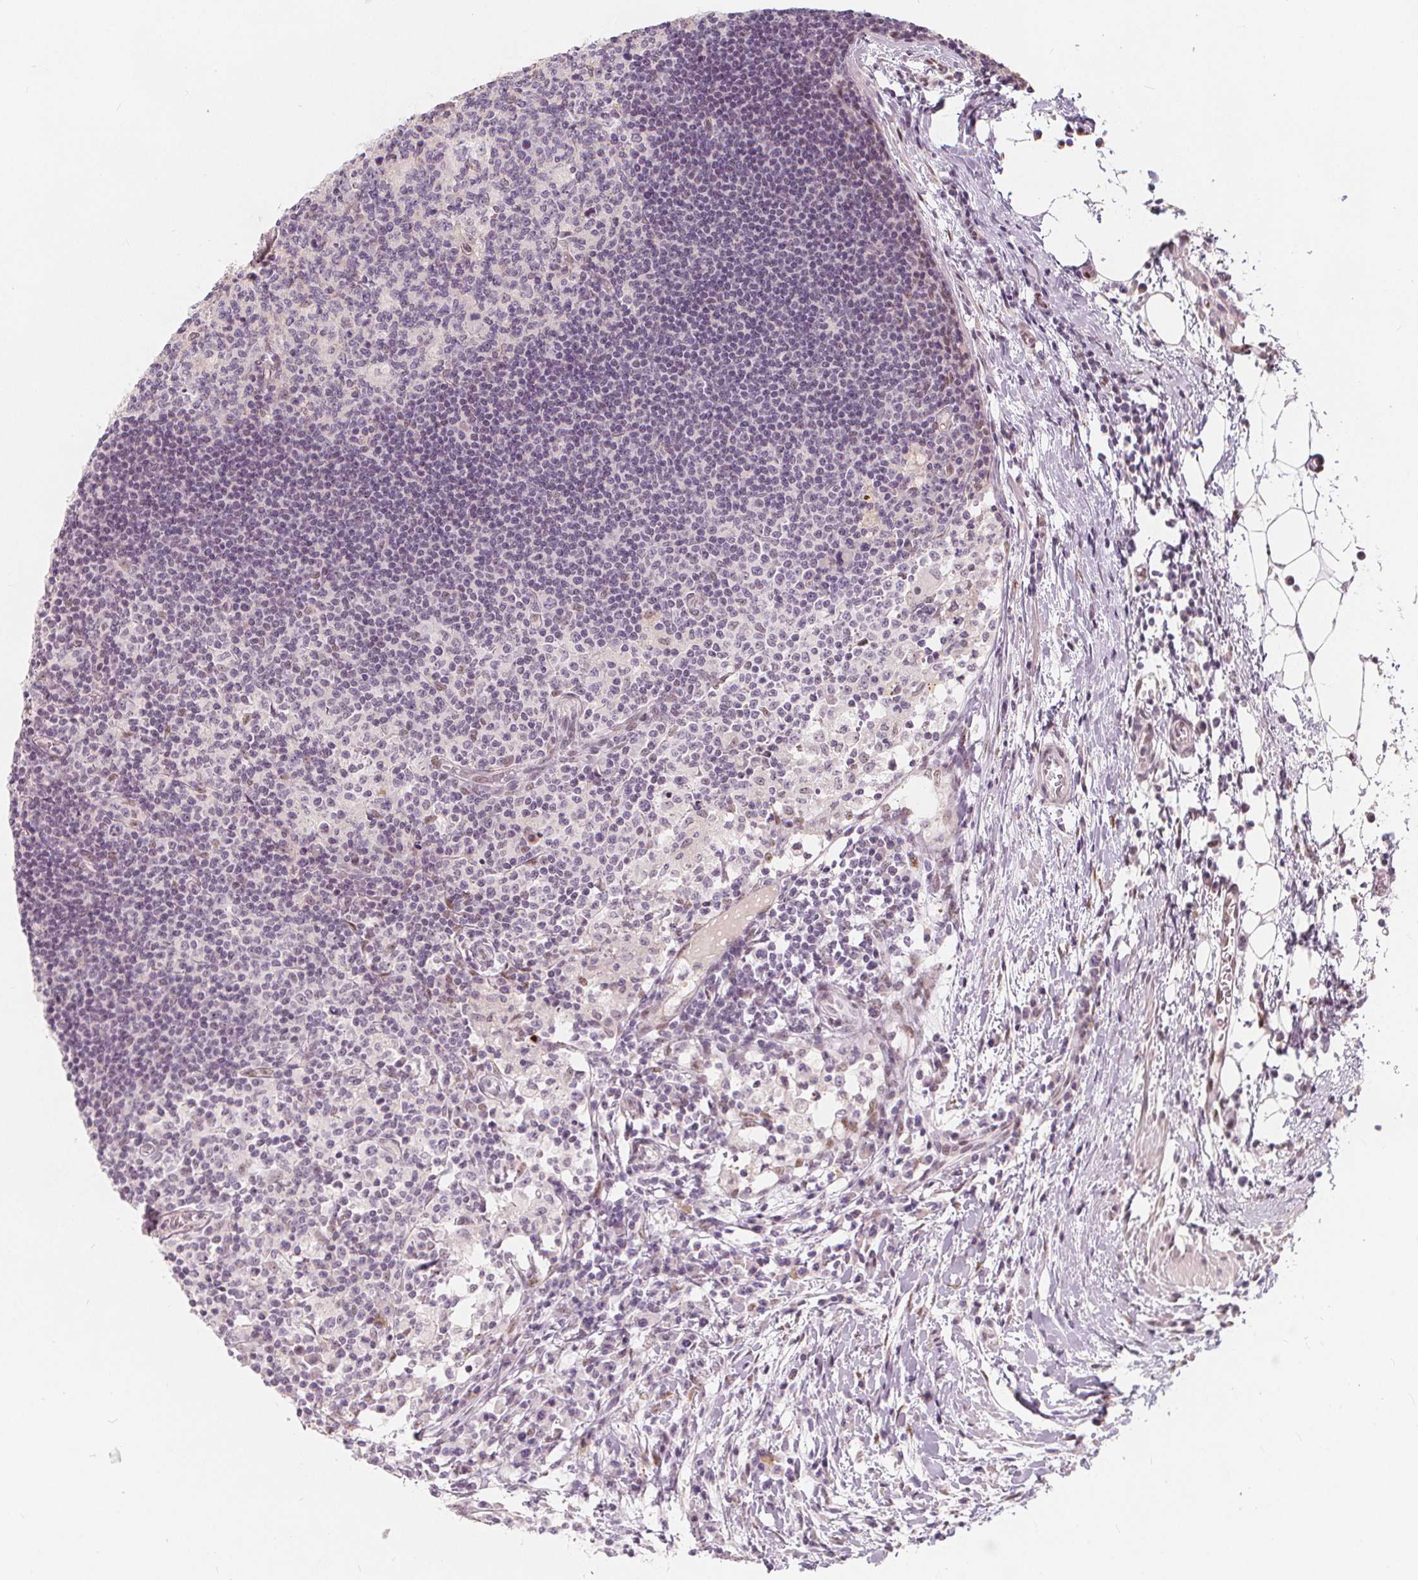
{"staining": {"intensity": "weak", "quantity": "<25%", "location": "cytoplasmic/membranous"}, "tissue": "lymph node", "cell_type": "Germinal center cells", "image_type": "normal", "snomed": [{"axis": "morphology", "description": "Normal tissue, NOS"}, {"axis": "topography", "description": "Lymph node"}], "caption": "Germinal center cells are negative for brown protein staining in unremarkable lymph node. Brightfield microscopy of immunohistochemistry (IHC) stained with DAB (3,3'-diaminobenzidine) (brown) and hematoxylin (blue), captured at high magnification.", "gene": "DRC3", "patient": {"sex": "female", "age": 72}}